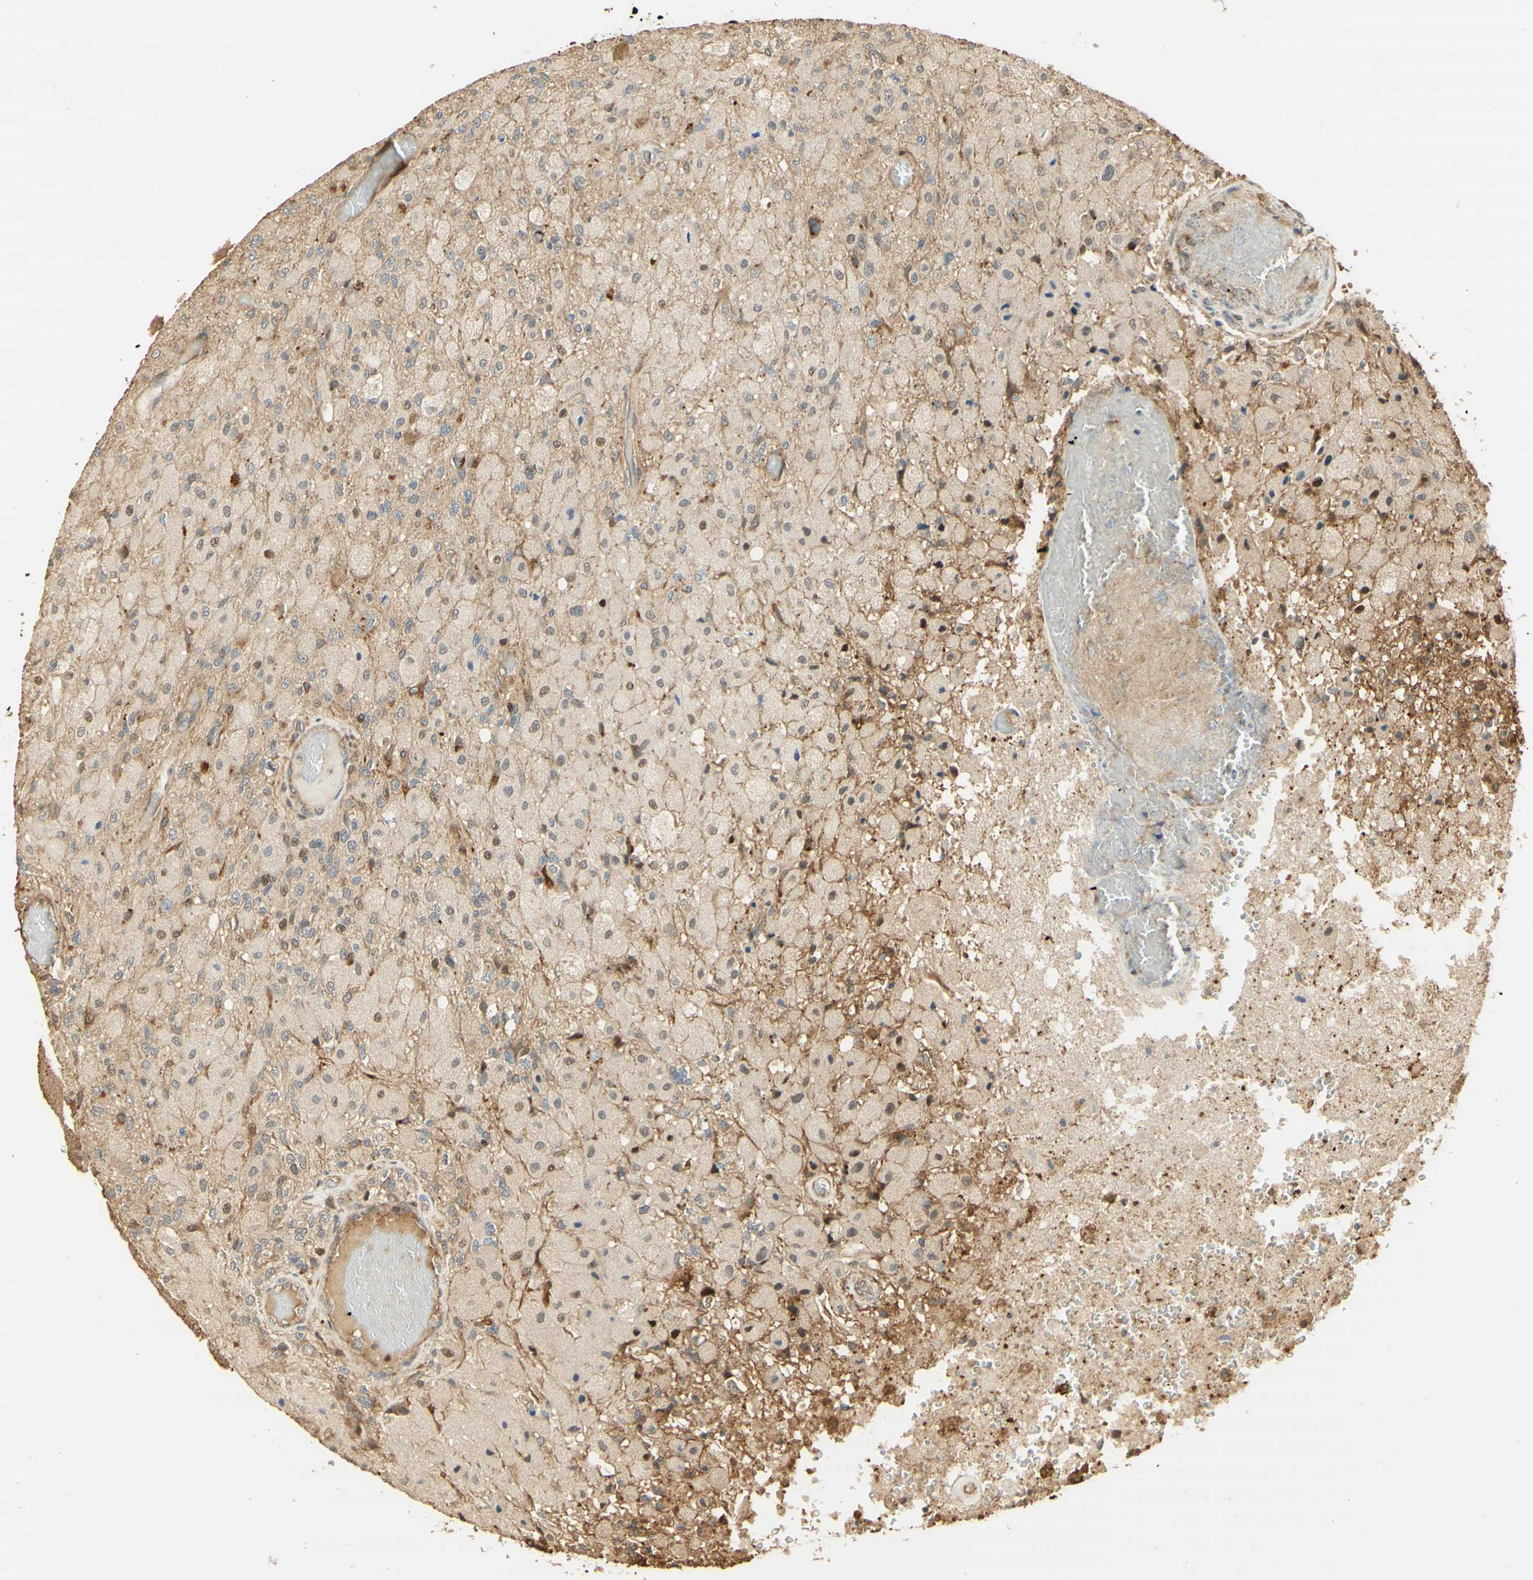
{"staining": {"intensity": "weak", "quantity": ">75%", "location": "cytoplasmic/membranous"}, "tissue": "glioma", "cell_type": "Tumor cells", "image_type": "cancer", "snomed": [{"axis": "morphology", "description": "Normal tissue, NOS"}, {"axis": "morphology", "description": "Glioma, malignant, High grade"}, {"axis": "topography", "description": "Cerebral cortex"}], "caption": "Glioma stained with a brown dye displays weak cytoplasmic/membranous positive positivity in approximately >75% of tumor cells.", "gene": "AGER", "patient": {"sex": "male", "age": 77}}